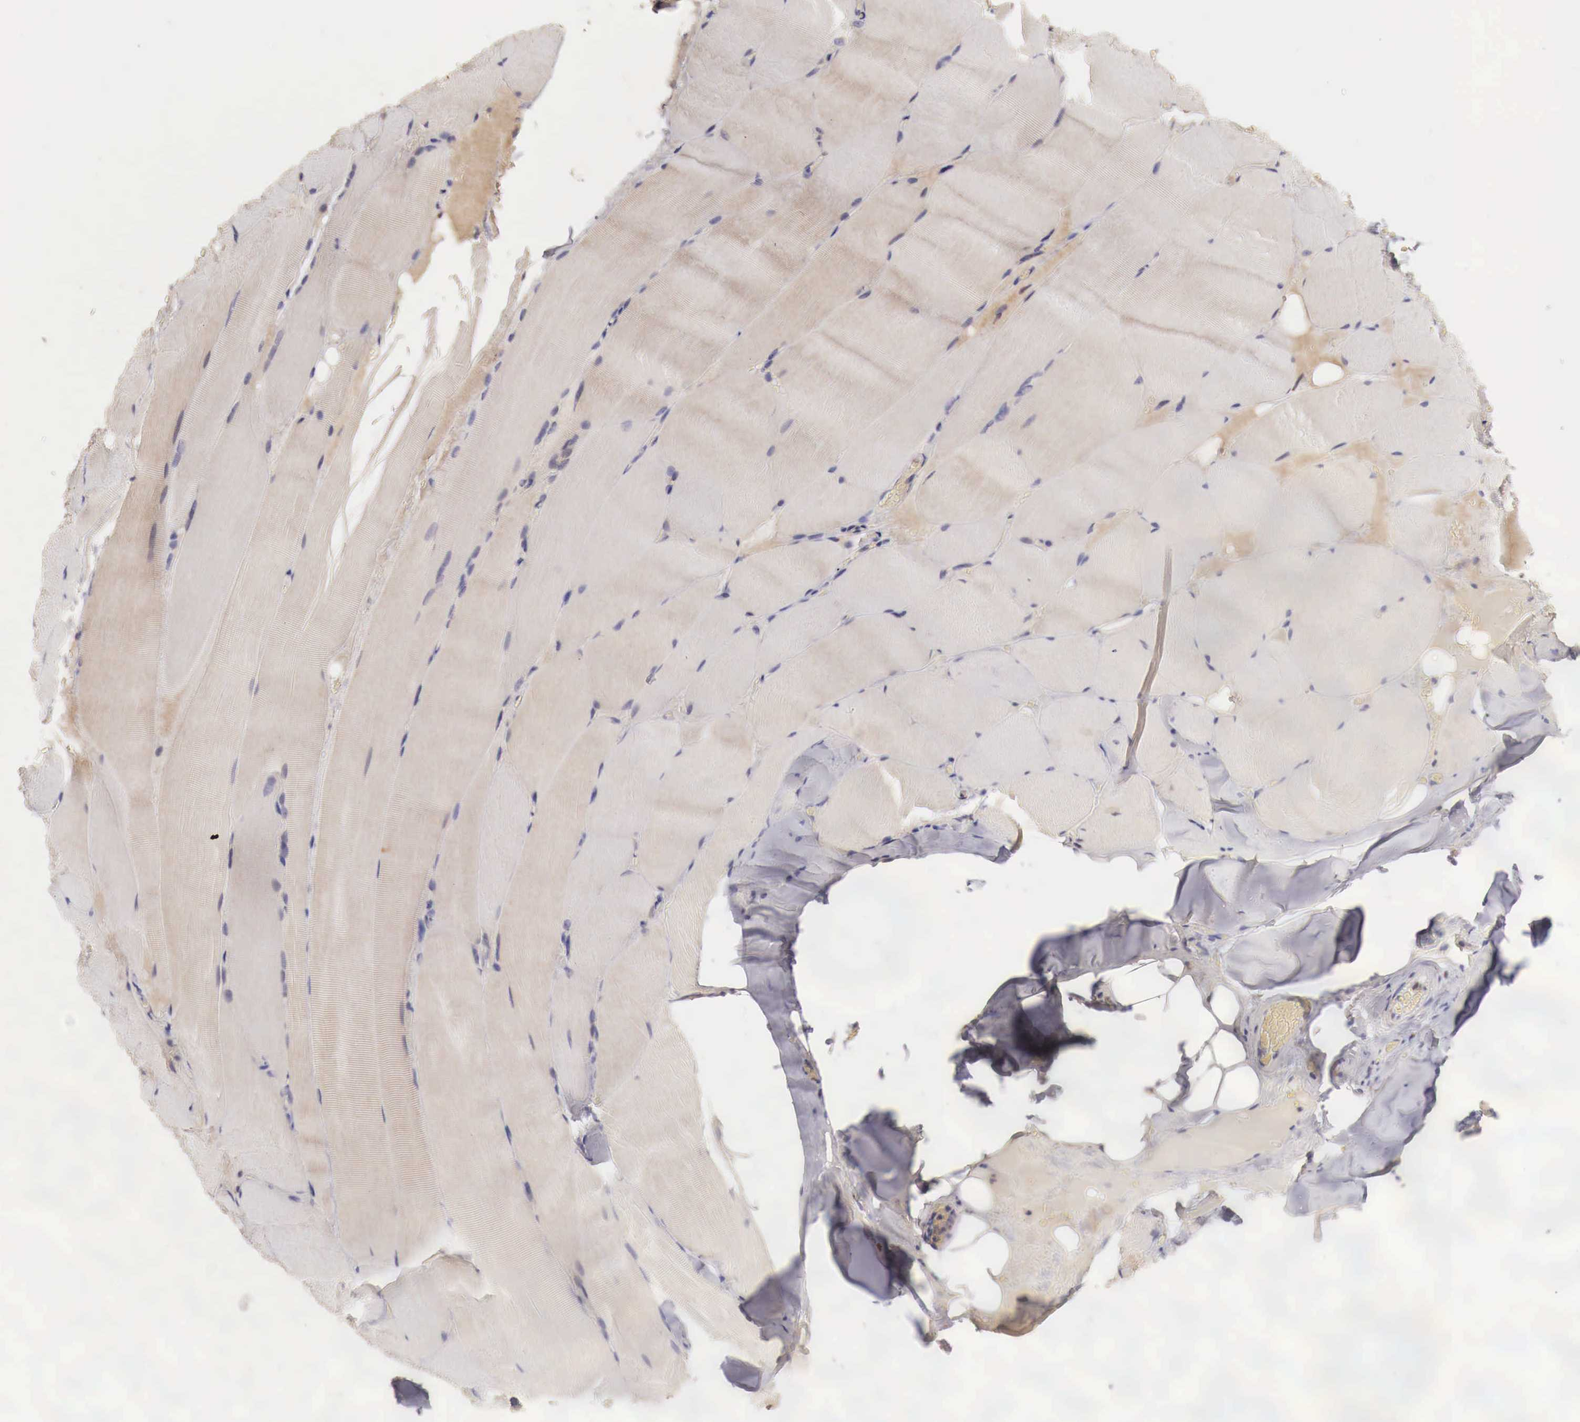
{"staining": {"intensity": "negative", "quantity": "none", "location": "none"}, "tissue": "skeletal muscle", "cell_type": "Myocytes", "image_type": "normal", "snomed": [{"axis": "morphology", "description": "Normal tissue, NOS"}, {"axis": "topography", "description": "Skeletal muscle"}], "caption": "High power microscopy micrograph of an IHC micrograph of normal skeletal muscle, revealing no significant positivity in myocytes.", "gene": "XPNPEP3", "patient": {"sex": "male", "age": 71}}